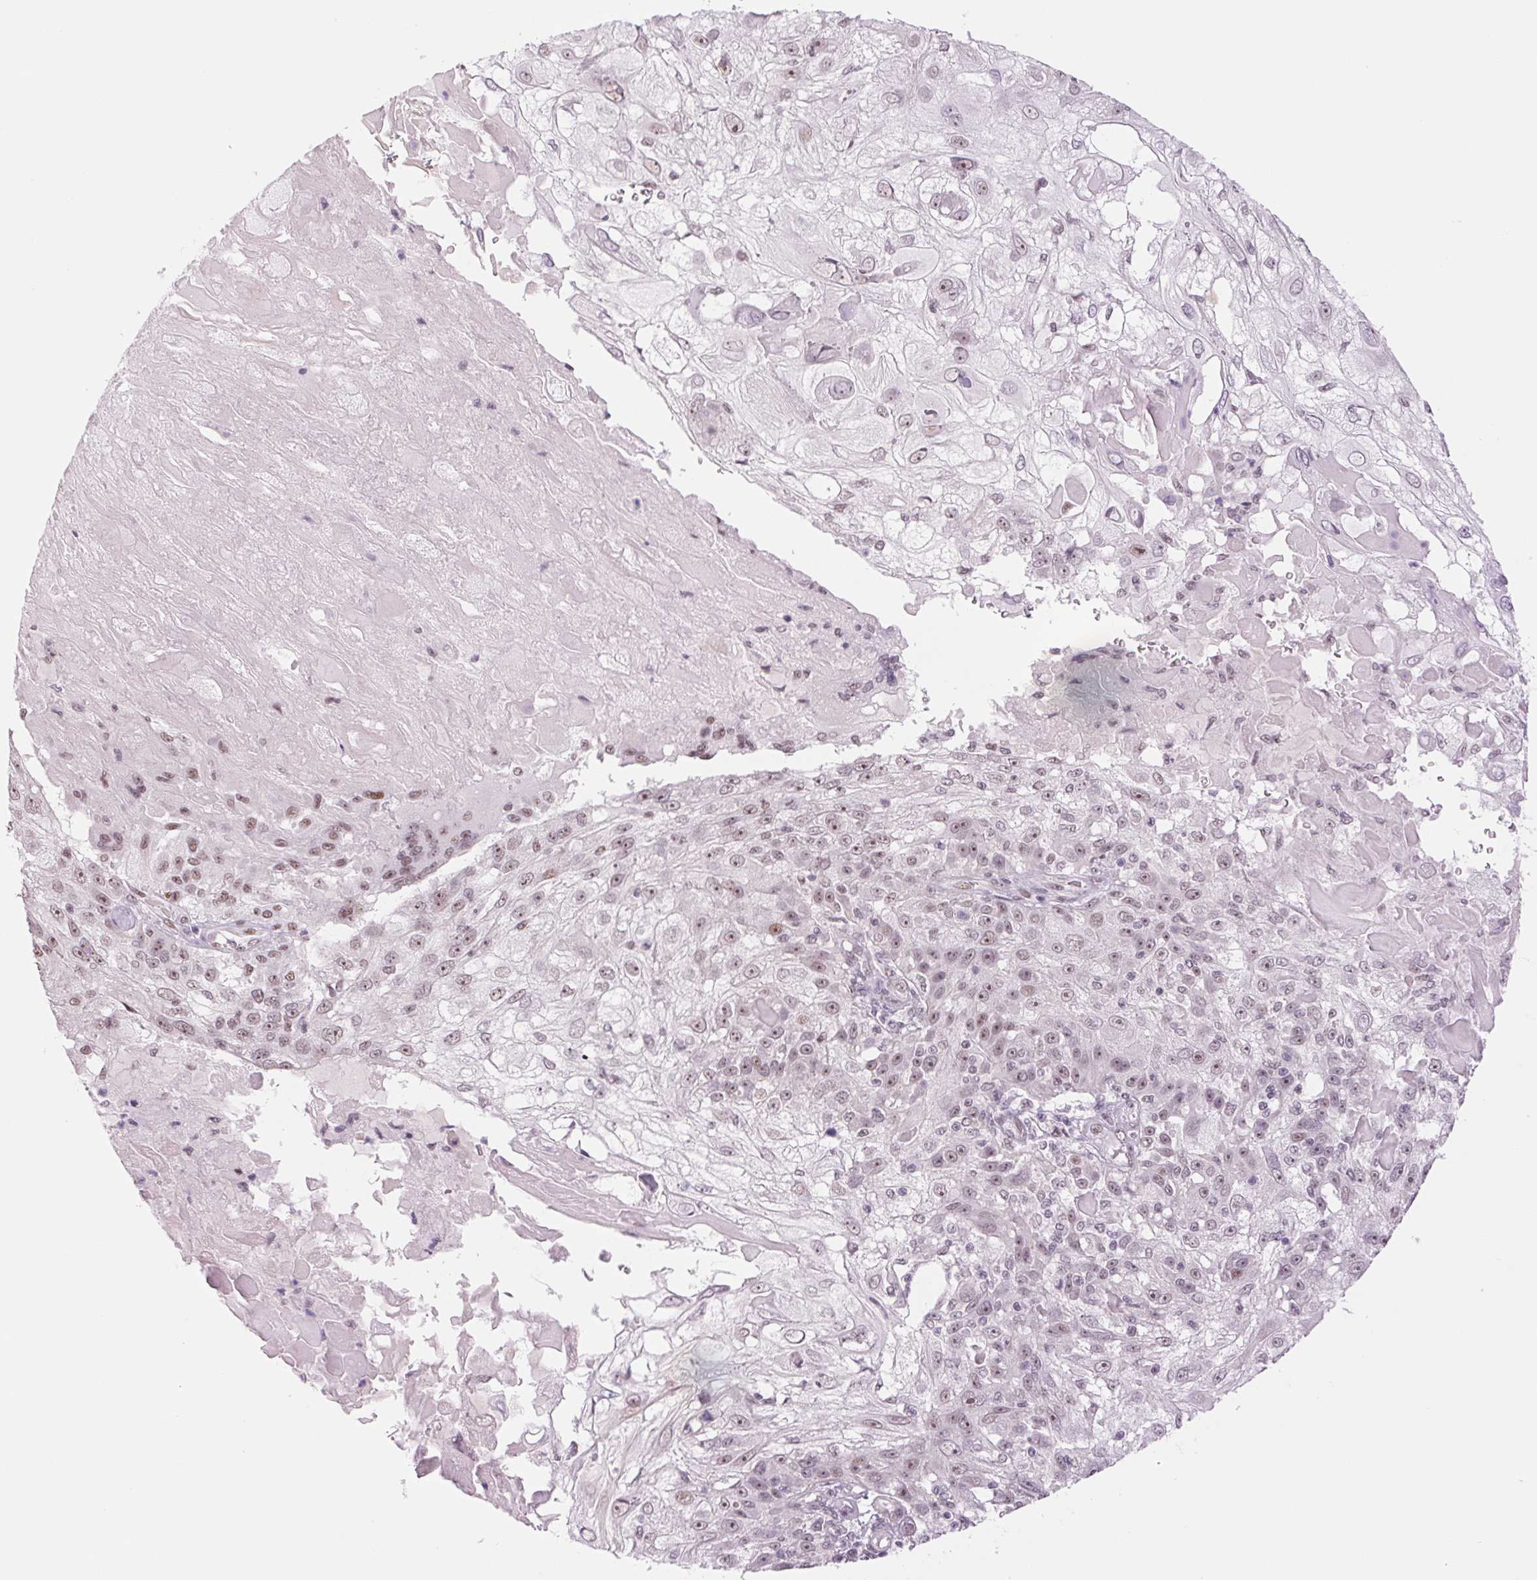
{"staining": {"intensity": "weak", "quantity": ">75%", "location": "nuclear"}, "tissue": "skin cancer", "cell_type": "Tumor cells", "image_type": "cancer", "snomed": [{"axis": "morphology", "description": "Normal tissue, NOS"}, {"axis": "morphology", "description": "Squamous cell carcinoma, NOS"}, {"axis": "topography", "description": "Skin"}], "caption": "IHC (DAB) staining of skin cancer shows weak nuclear protein staining in approximately >75% of tumor cells.", "gene": "ZC3H14", "patient": {"sex": "female", "age": 83}}